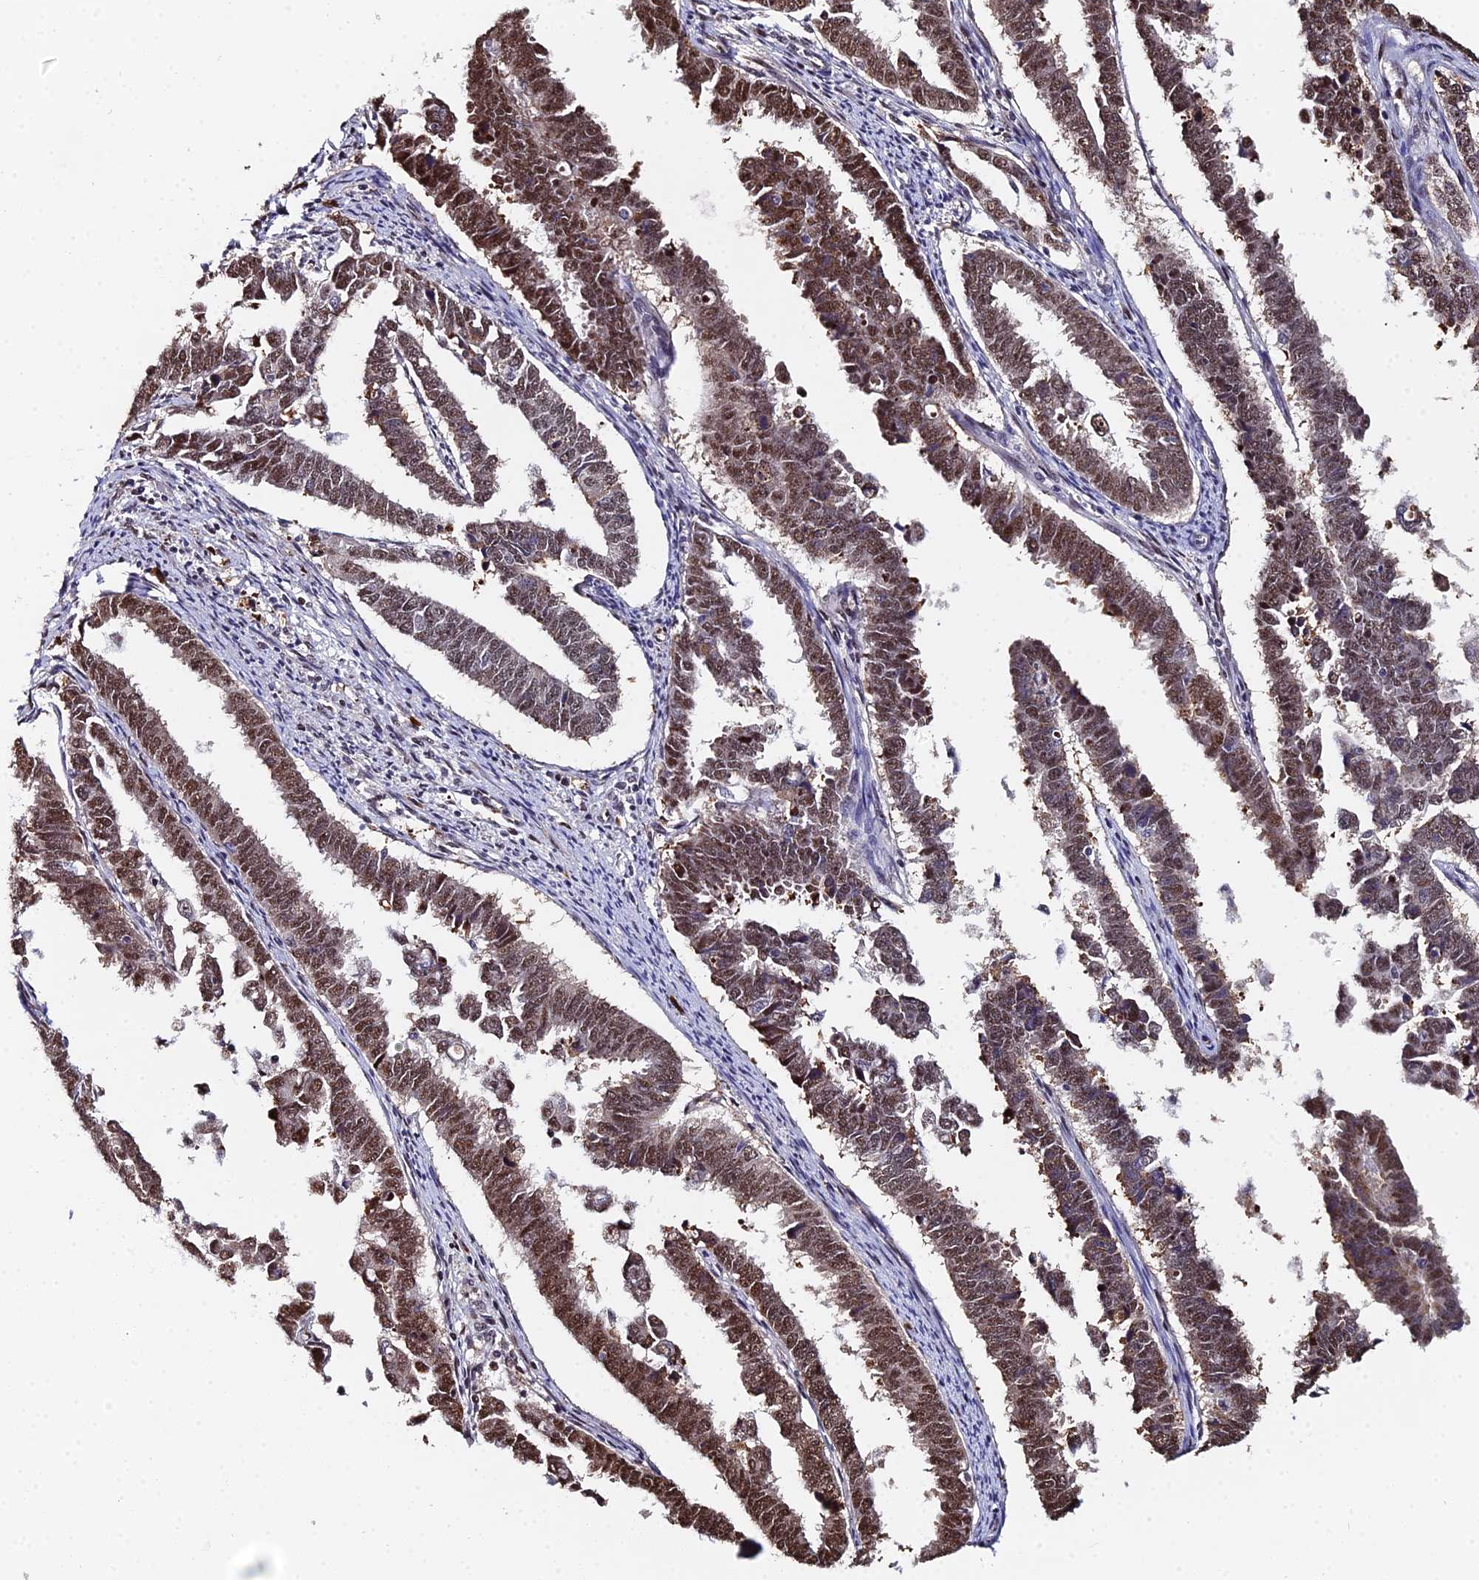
{"staining": {"intensity": "moderate", "quantity": ">75%", "location": "cytoplasmic/membranous,nuclear"}, "tissue": "endometrial cancer", "cell_type": "Tumor cells", "image_type": "cancer", "snomed": [{"axis": "morphology", "description": "Adenocarcinoma, NOS"}, {"axis": "topography", "description": "Endometrium"}], "caption": "Adenocarcinoma (endometrial) was stained to show a protein in brown. There is medium levels of moderate cytoplasmic/membranous and nuclear staining in about >75% of tumor cells. Immunohistochemistry (ihc) stains the protein in brown and the nuclei are stained blue.", "gene": "TIFA", "patient": {"sex": "female", "age": 75}}